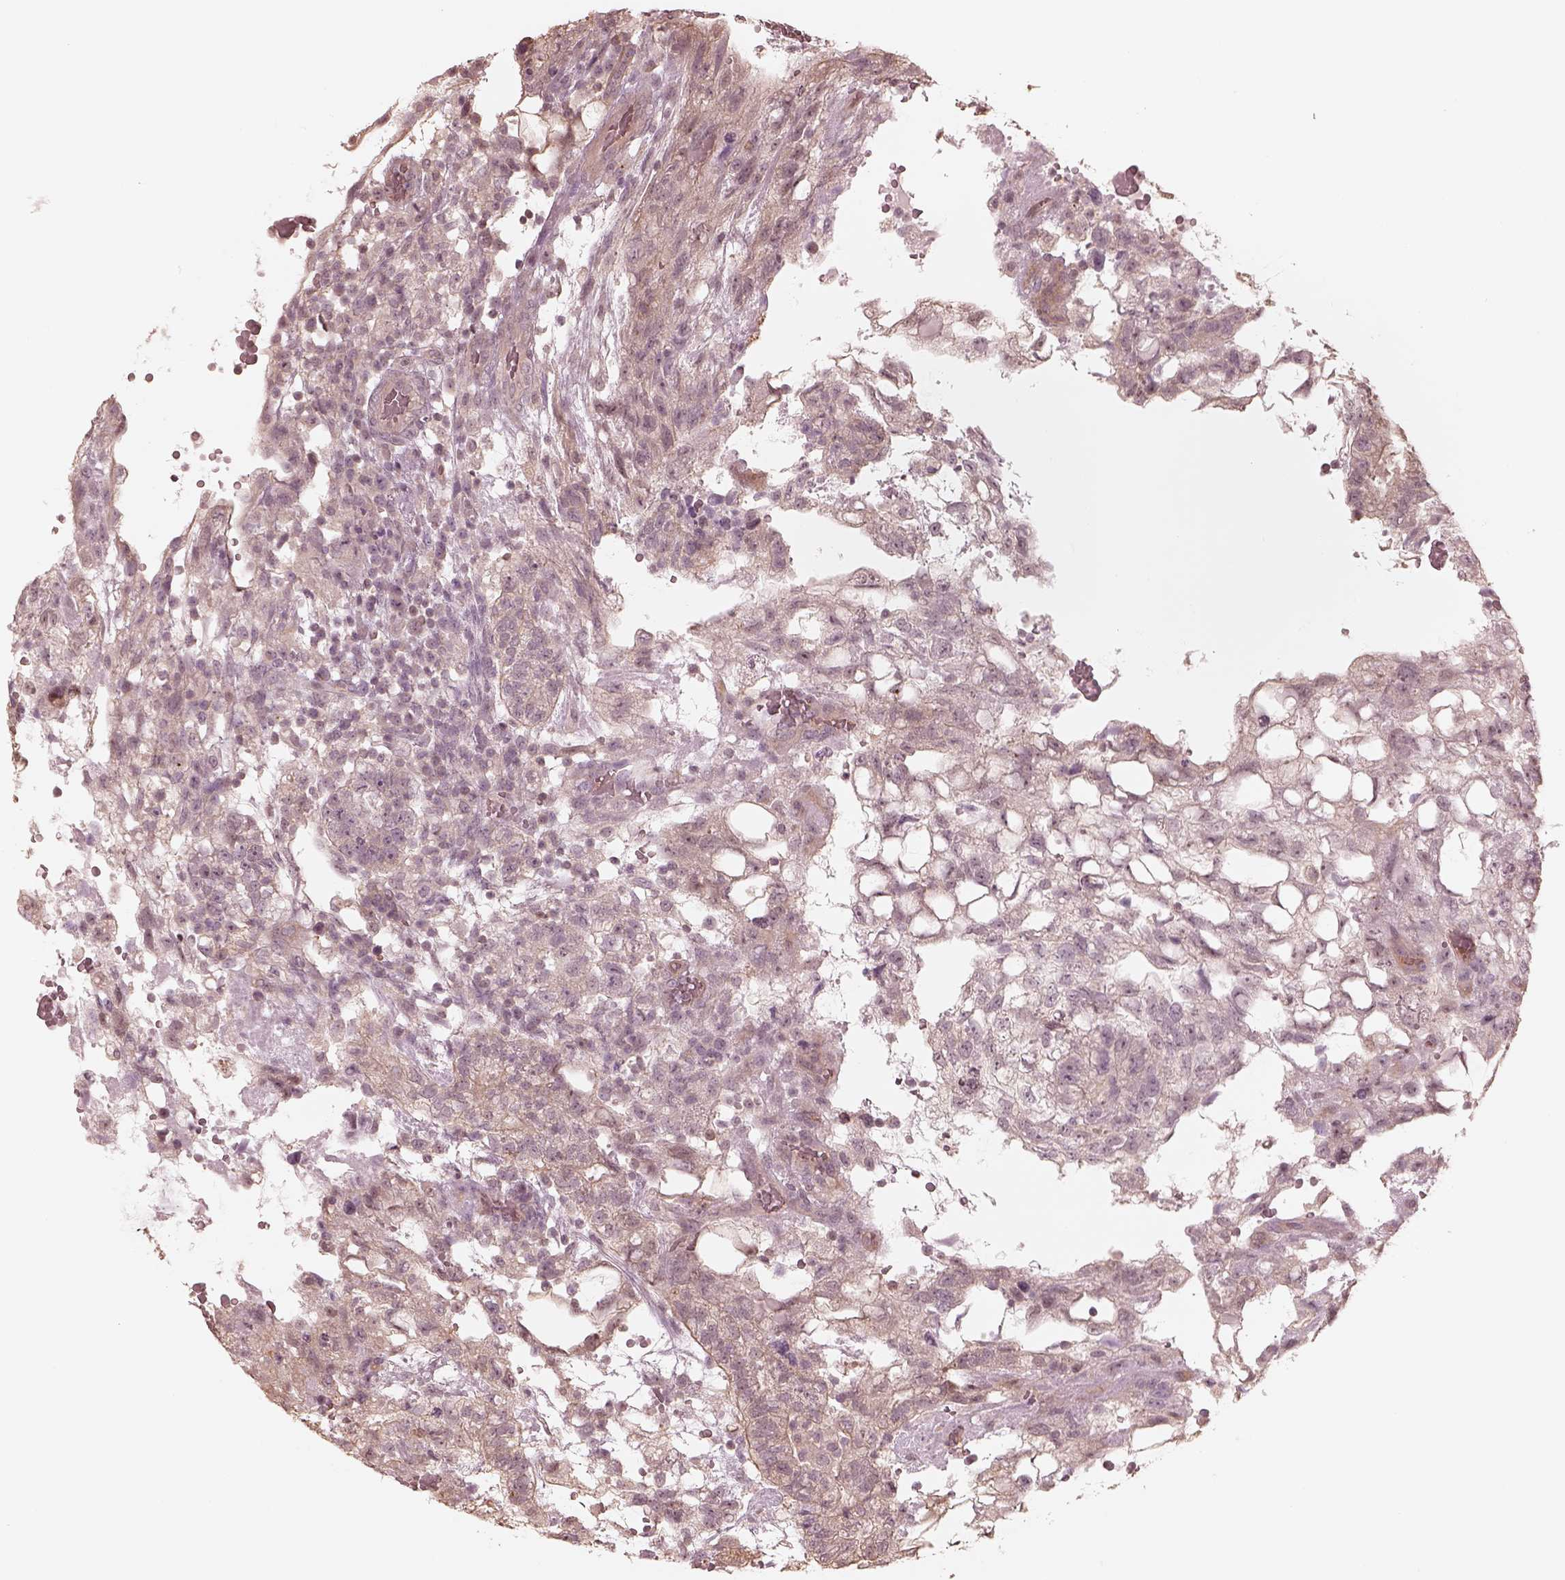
{"staining": {"intensity": "weak", "quantity": "<25%", "location": "cytoplasmic/membranous"}, "tissue": "testis cancer", "cell_type": "Tumor cells", "image_type": "cancer", "snomed": [{"axis": "morphology", "description": "Carcinoma, Embryonal, NOS"}, {"axis": "topography", "description": "Testis"}], "caption": "Tumor cells are negative for protein expression in human testis cancer.", "gene": "KIF5C", "patient": {"sex": "male", "age": 32}}